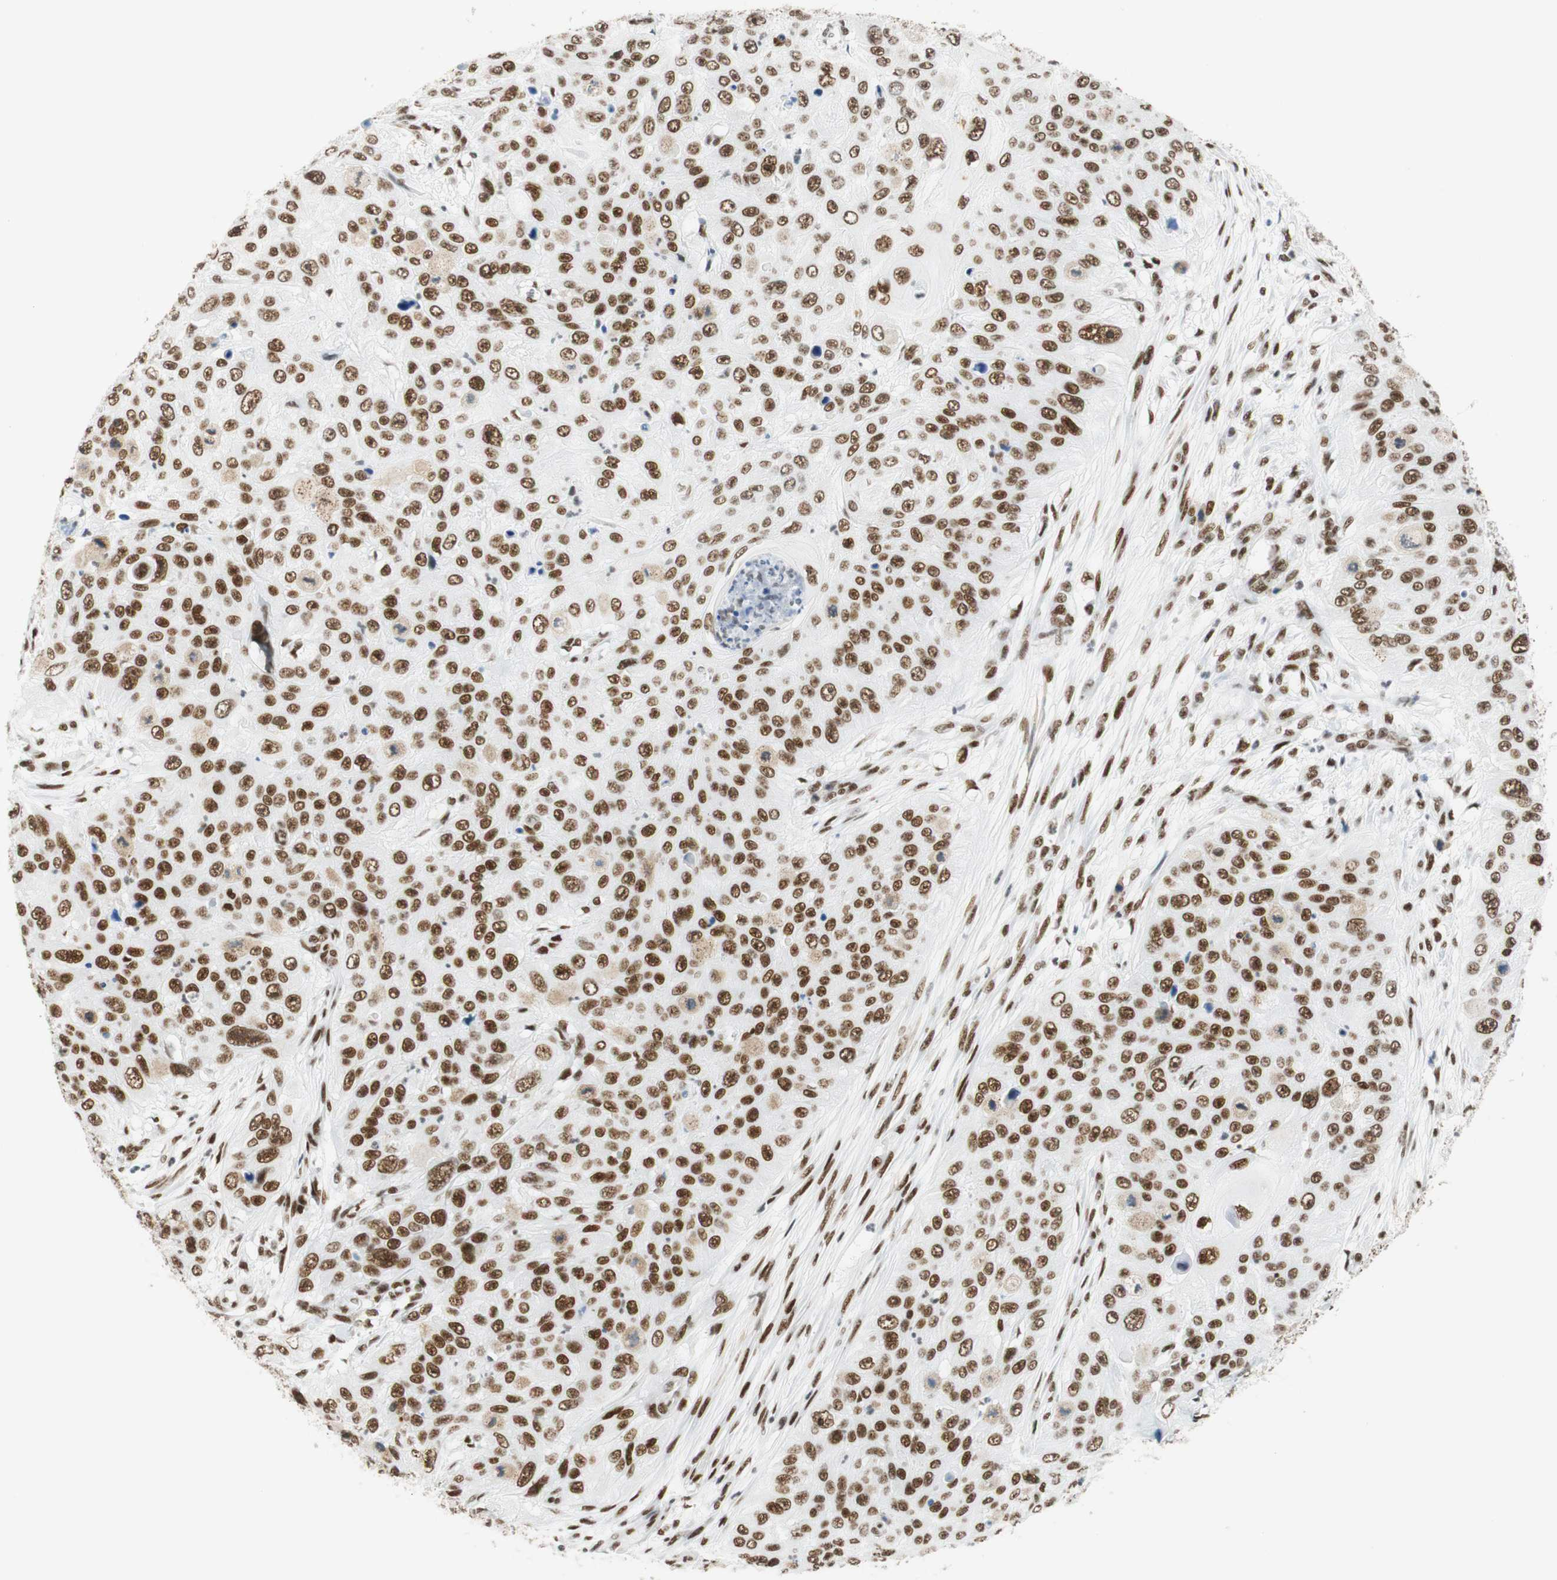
{"staining": {"intensity": "moderate", "quantity": ">75%", "location": "nuclear"}, "tissue": "skin cancer", "cell_type": "Tumor cells", "image_type": "cancer", "snomed": [{"axis": "morphology", "description": "Squamous cell carcinoma, NOS"}, {"axis": "topography", "description": "Skin"}], "caption": "A brown stain labels moderate nuclear expression of a protein in human squamous cell carcinoma (skin) tumor cells.", "gene": "RNF20", "patient": {"sex": "female", "age": 80}}